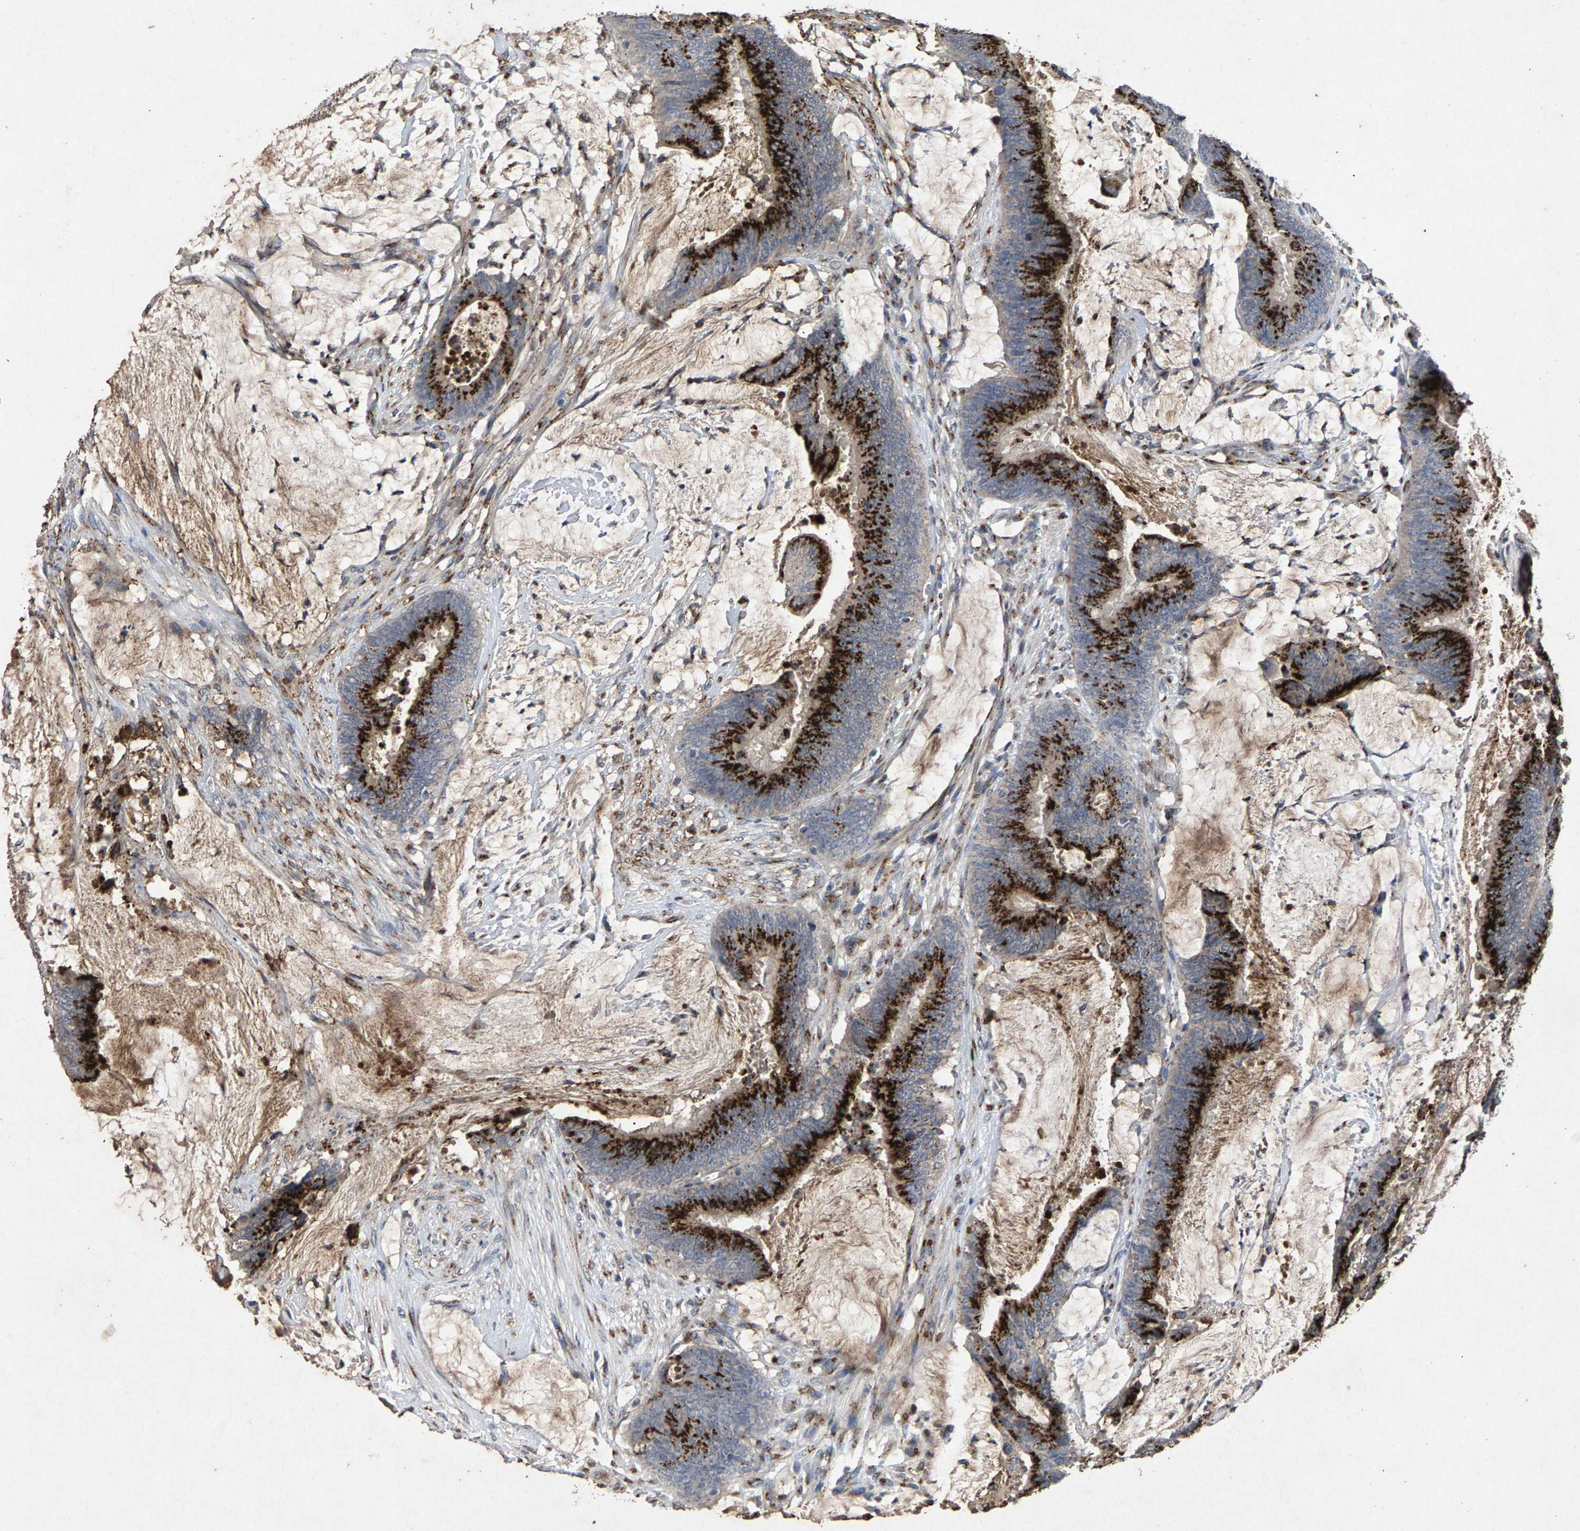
{"staining": {"intensity": "strong", "quantity": ">75%", "location": "cytoplasmic/membranous"}, "tissue": "colorectal cancer", "cell_type": "Tumor cells", "image_type": "cancer", "snomed": [{"axis": "morphology", "description": "Adenocarcinoma, NOS"}, {"axis": "topography", "description": "Rectum"}], "caption": "The micrograph shows immunohistochemical staining of colorectal cancer. There is strong cytoplasmic/membranous staining is present in about >75% of tumor cells.", "gene": "MAN2A1", "patient": {"sex": "female", "age": 66}}